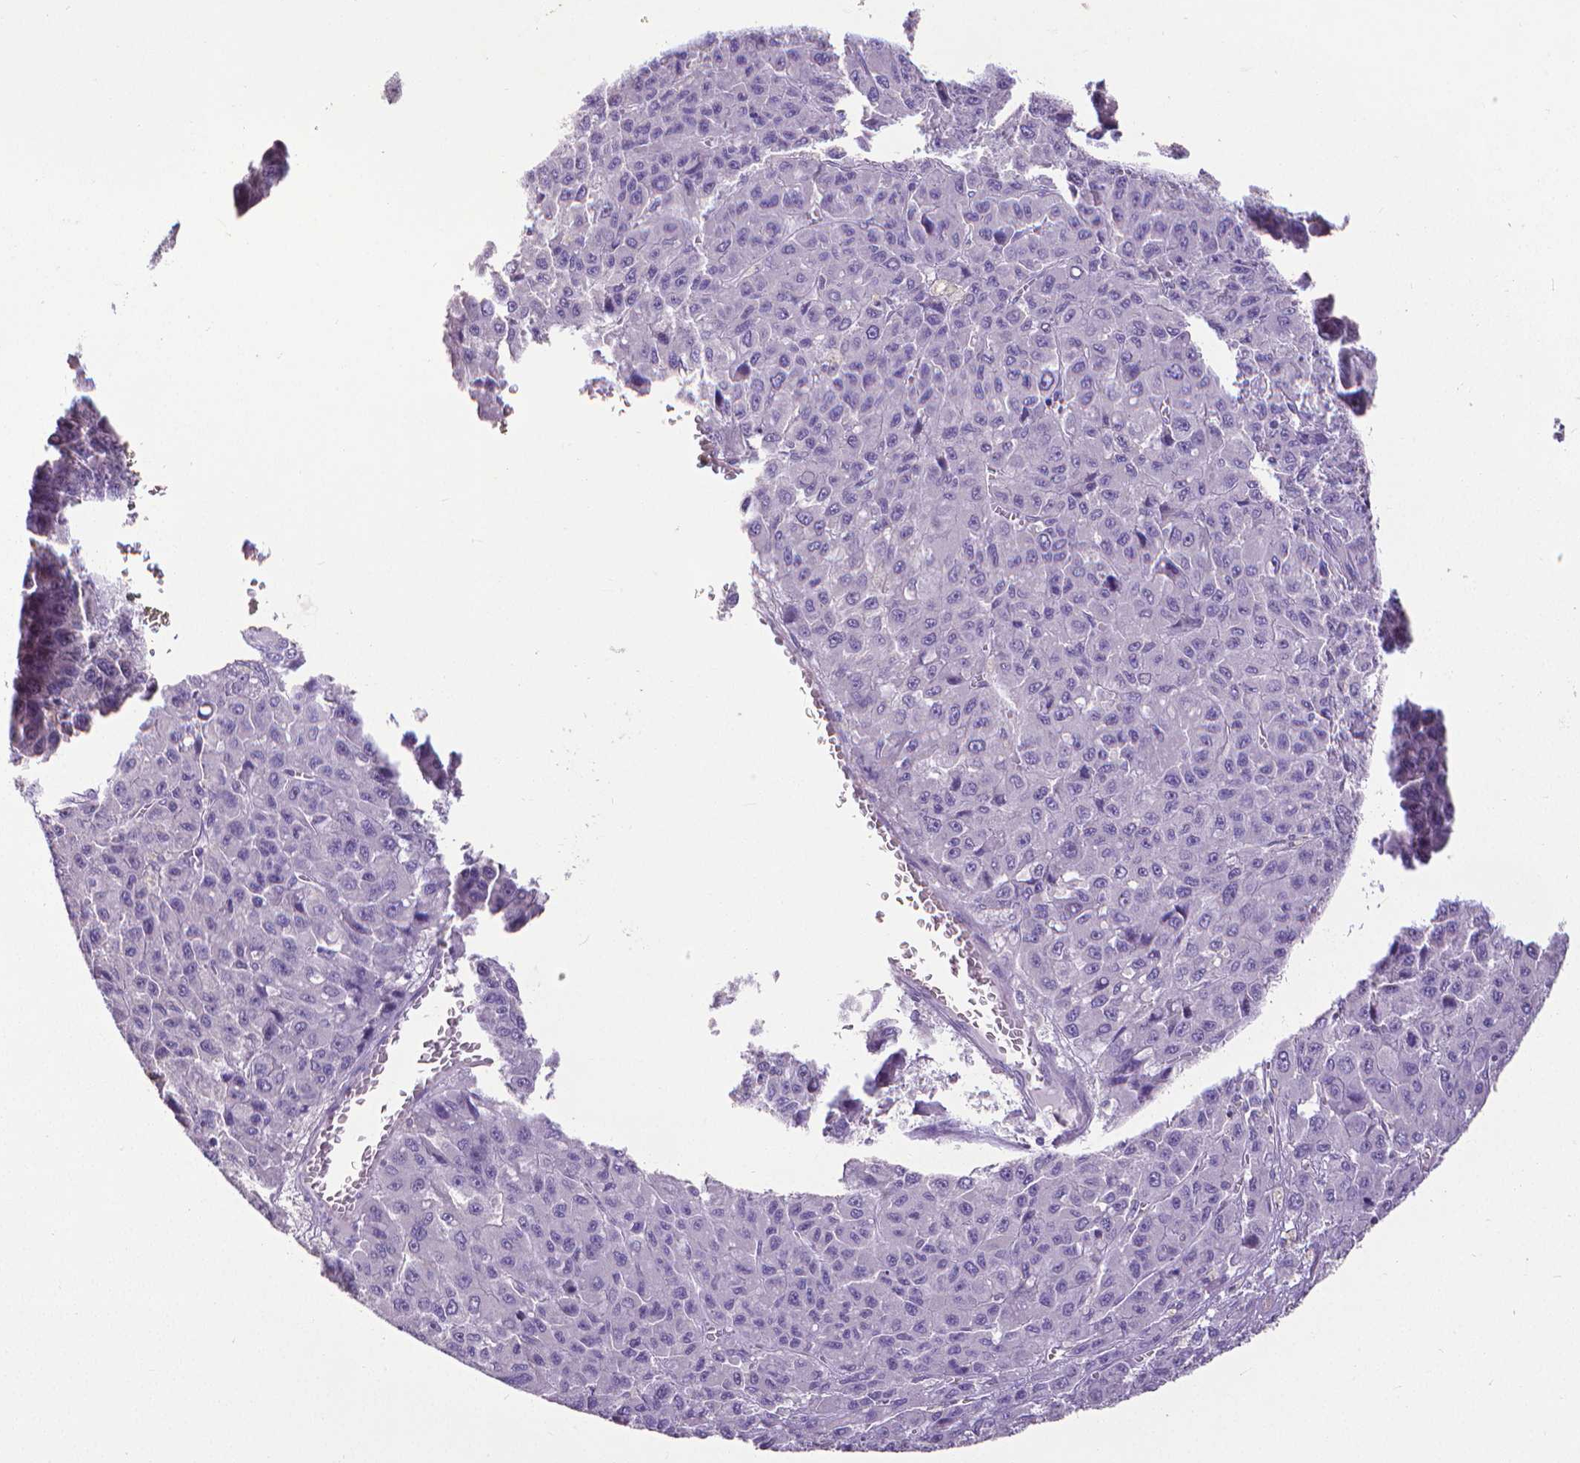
{"staining": {"intensity": "negative", "quantity": "none", "location": "none"}, "tissue": "liver cancer", "cell_type": "Tumor cells", "image_type": "cancer", "snomed": [{"axis": "morphology", "description": "Carcinoma, Hepatocellular, NOS"}, {"axis": "topography", "description": "Liver"}], "caption": "DAB (3,3'-diaminobenzidine) immunohistochemical staining of liver hepatocellular carcinoma displays no significant staining in tumor cells.", "gene": "CD4", "patient": {"sex": "male", "age": 70}}